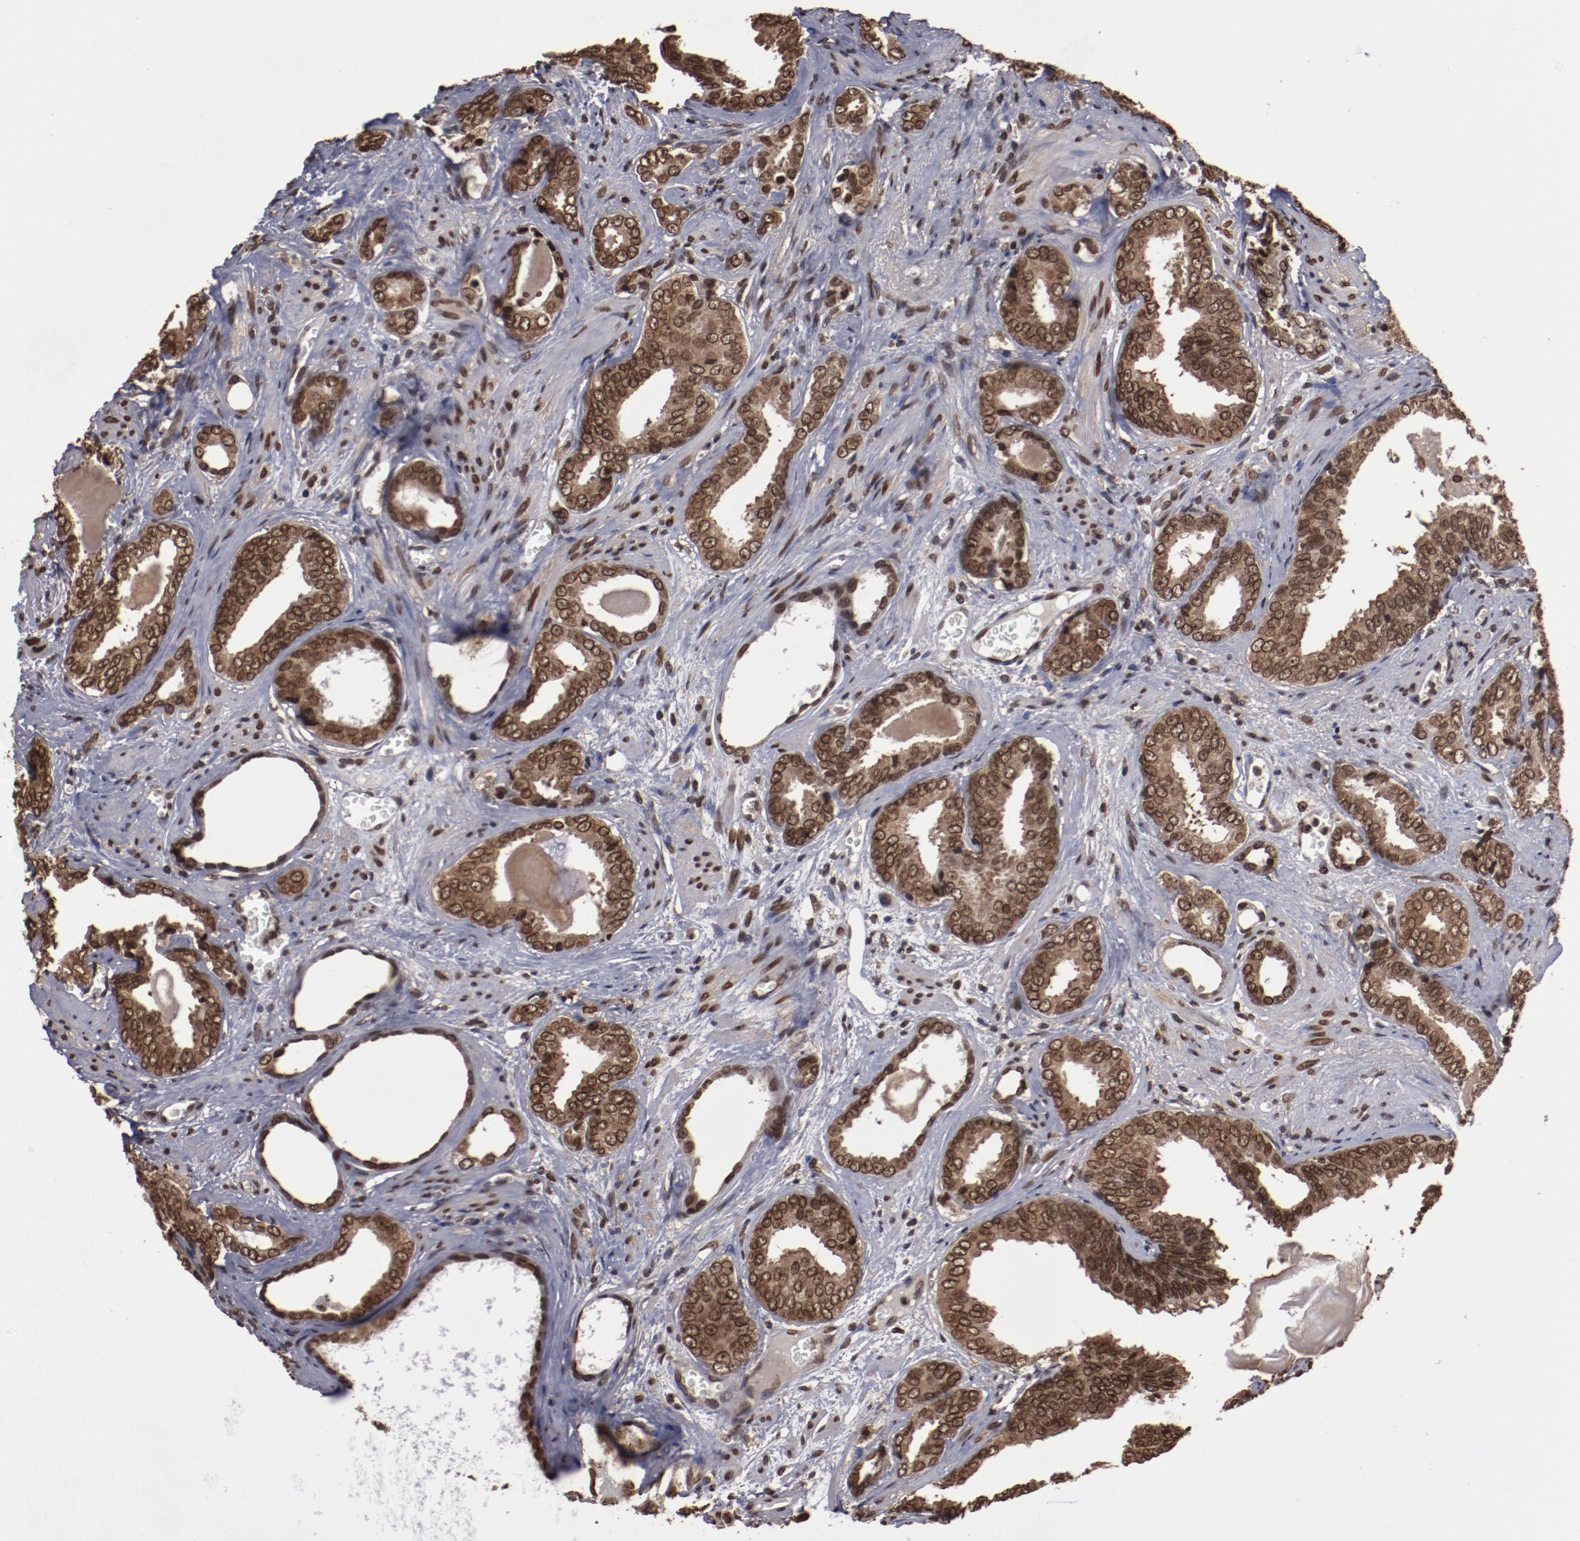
{"staining": {"intensity": "moderate", "quantity": ">75%", "location": "cytoplasmic/membranous,nuclear"}, "tissue": "prostate cancer", "cell_type": "Tumor cells", "image_type": "cancer", "snomed": [{"axis": "morphology", "description": "Adenocarcinoma, Medium grade"}, {"axis": "topography", "description": "Prostate"}], "caption": "Protein positivity by IHC exhibits moderate cytoplasmic/membranous and nuclear staining in approximately >75% of tumor cells in prostate adenocarcinoma (medium-grade).", "gene": "AKT1", "patient": {"sex": "male", "age": 79}}